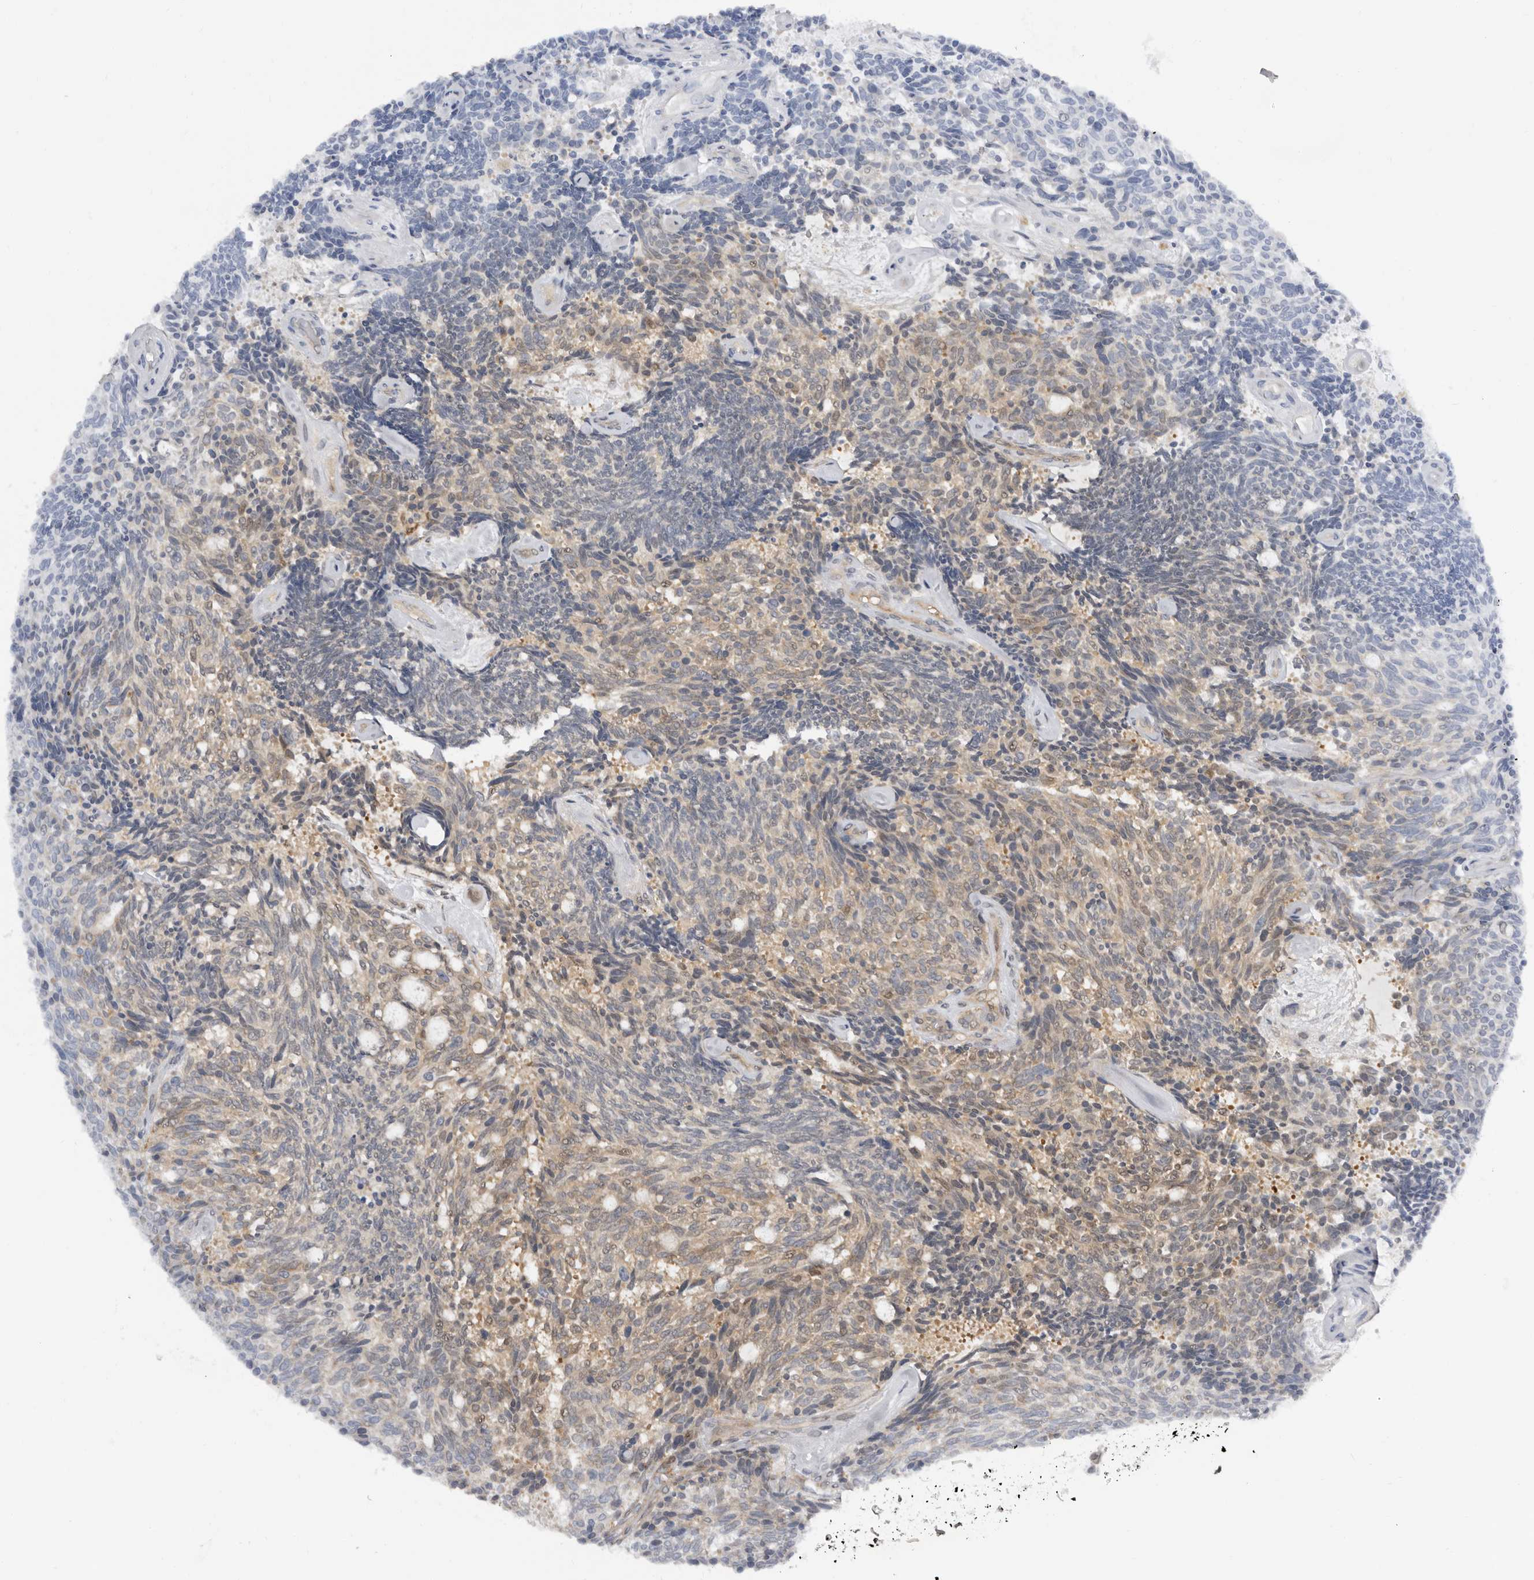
{"staining": {"intensity": "weak", "quantity": "25%-75%", "location": "cytoplasmic/membranous,nuclear"}, "tissue": "carcinoid", "cell_type": "Tumor cells", "image_type": "cancer", "snomed": [{"axis": "morphology", "description": "Carcinoid, malignant, NOS"}, {"axis": "topography", "description": "Pancreas"}], "caption": "Carcinoid stained for a protein (brown) shows weak cytoplasmic/membranous and nuclear positive staining in approximately 25%-75% of tumor cells.", "gene": "SBDS", "patient": {"sex": "female", "age": 54}}